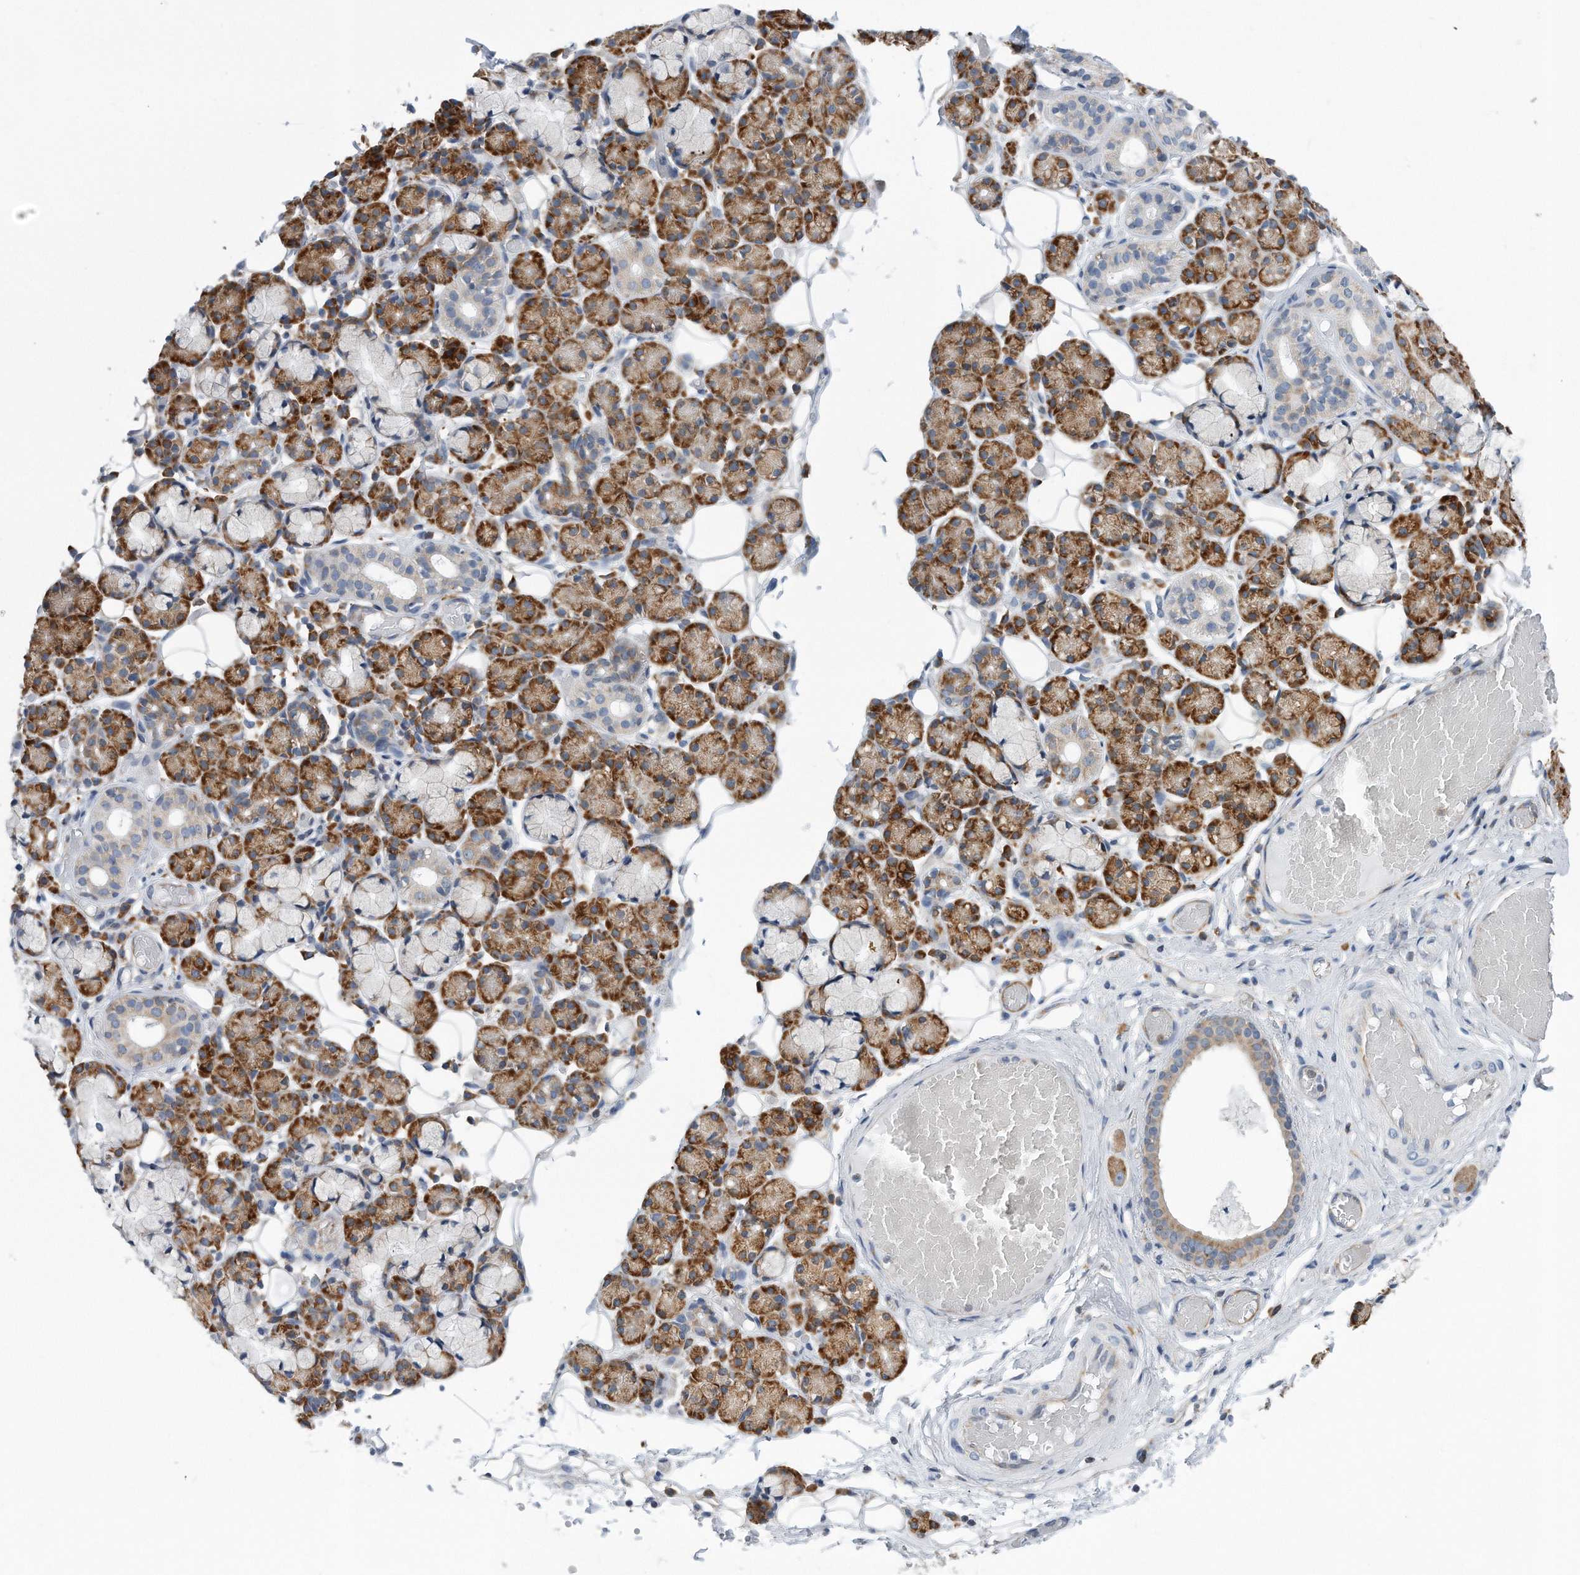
{"staining": {"intensity": "strong", "quantity": ">75%", "location": "cytoplasmic/membranous"}, "tissue": "salivary gland", "cell_type": "Glandular cells", "image_type": "normal", "snomed": [{"axis": "morphology", "description": "Normal tissue, NOS"}, {"axis": "topography", "description": "Salivary gland"}], "caption": "IHC photomicrograph of normal salivary gland stained for a protein (brown), which reveals high levels of strong cytoplasmic/membranous expression in approximately >75% of glandular cells.", "gene": "RPL26L1", "patient": {"sex": "male", "age": 63}}